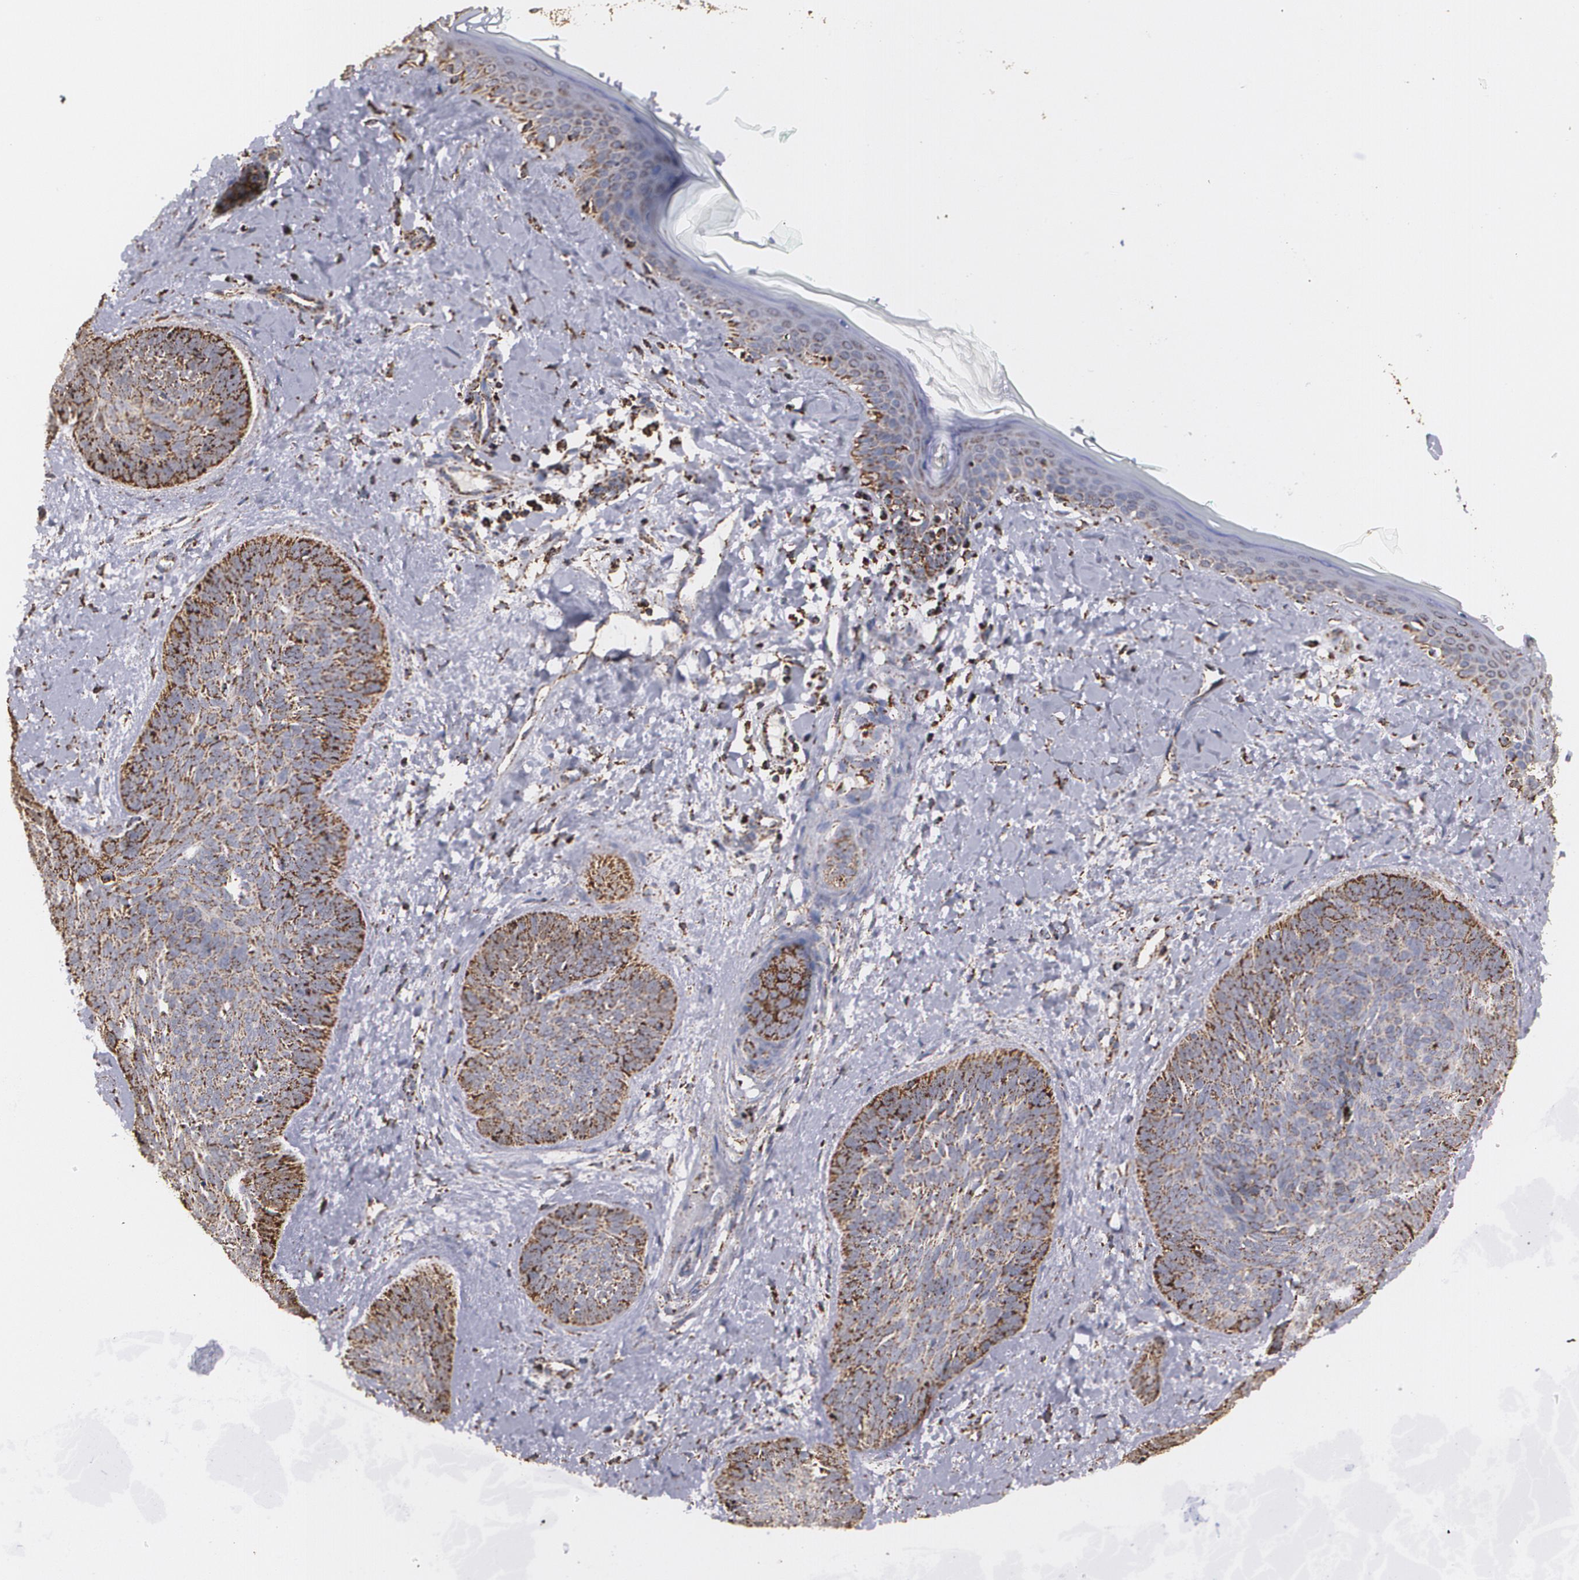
{"staining": {"intensity": "moderate", "quantity": "25%-75%", "location": "cytoplasmic/membranous"}, "tissue": "skin cancer", "cell_type": "Tumor cells", "image_type": "cancer", "snomed": [{"axis": "morphology", "description": "Basal cell carcinoma"}, {"axis": "topography", "description": "Skin"}], "caption": "A high-resolution histopathology image shows IHC staining of skin basal cell carcinoma, which exhibits moderate cytoplasmic/membranous expression in about 25%-75% of tumor cells. (IHC, brightfield microscopy, high magnification).", "gene": "HSPD1", "patient": {"sex": "female", "age": 81}}